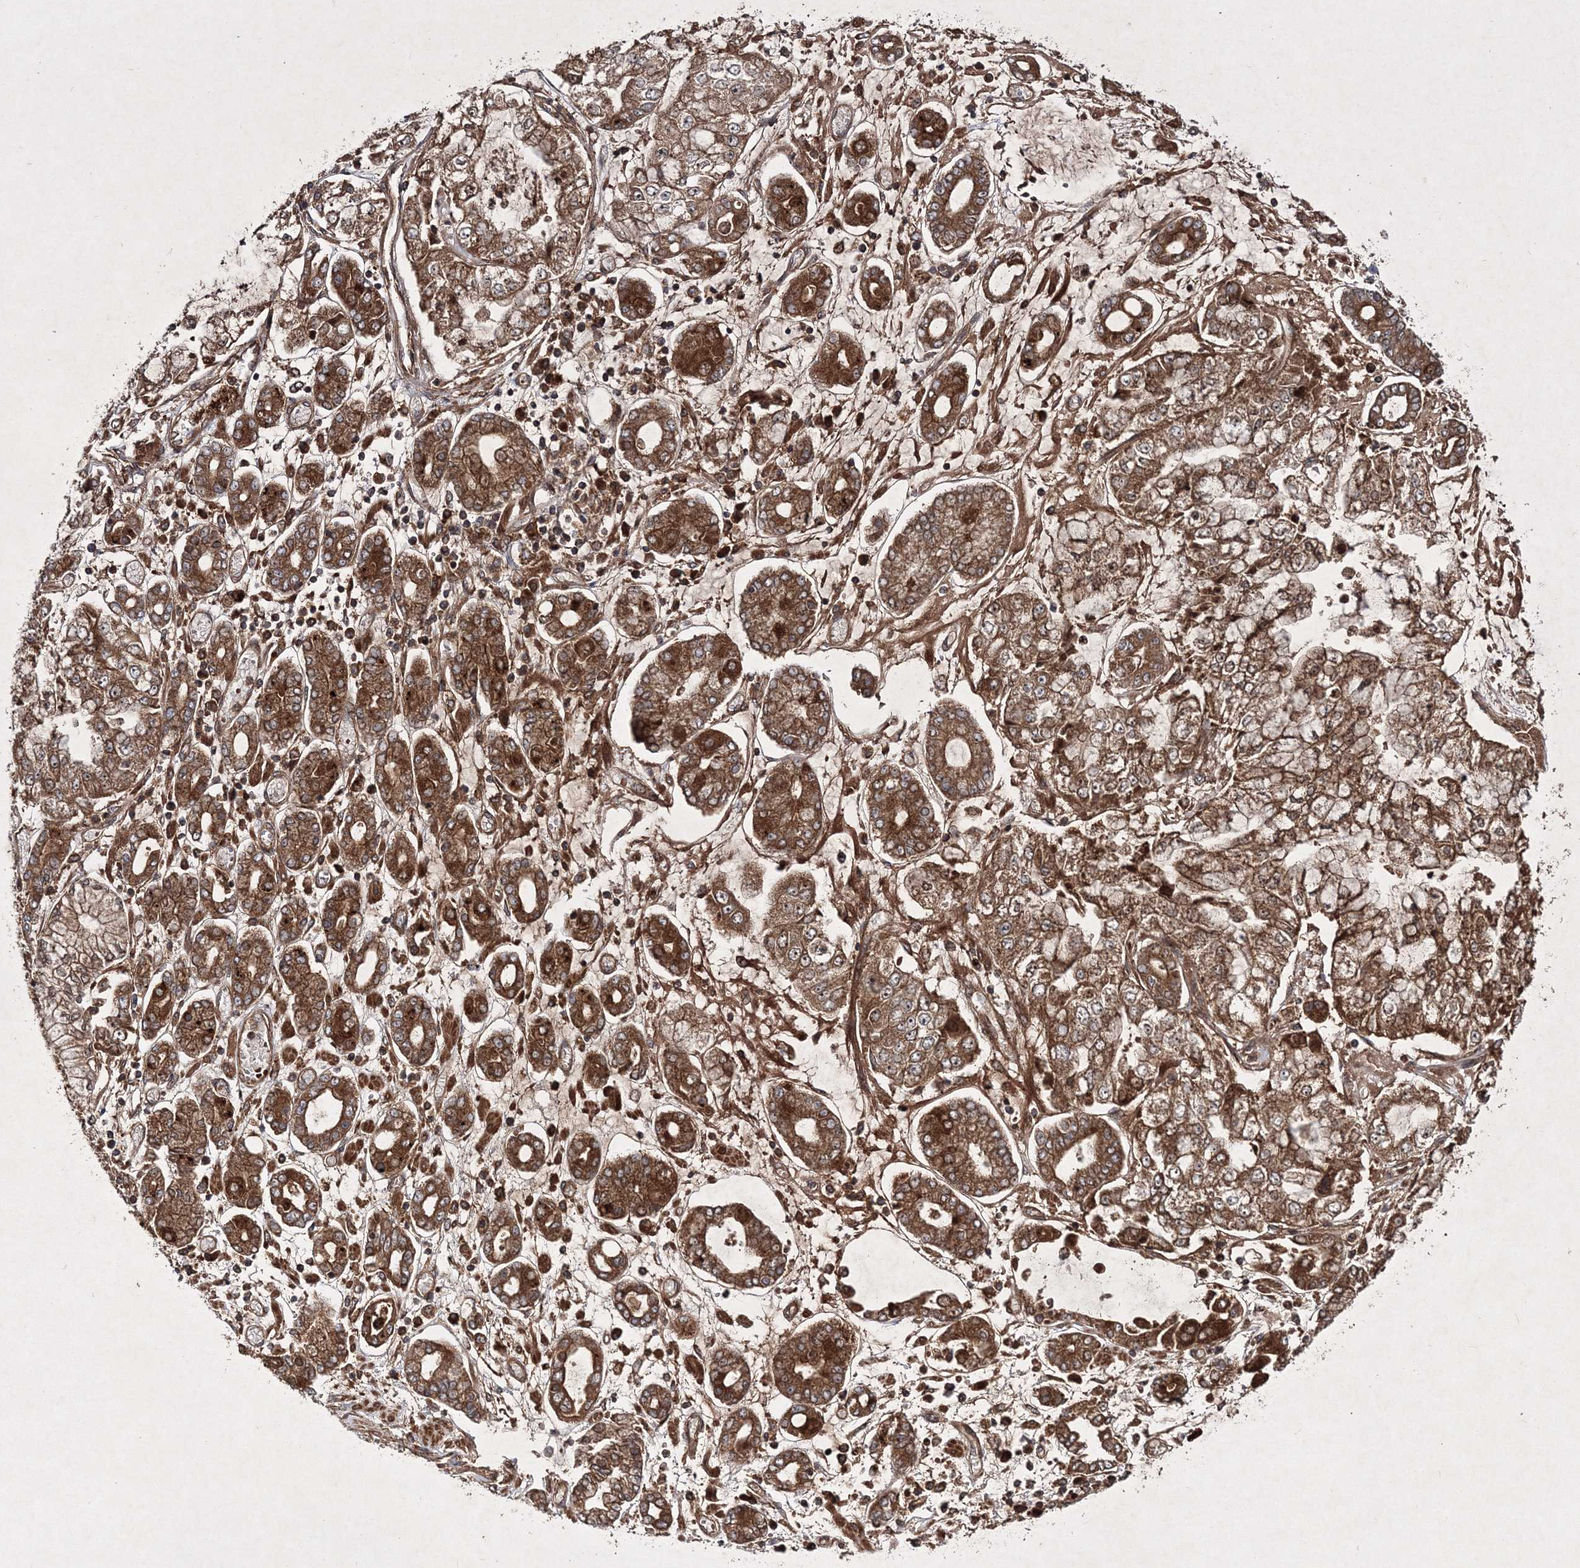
{"staining": {"intensity": "strong", "quantity": ">75%", "location": "cytoplasmic/membranous"}, "tissue": "stomach cancer", "cell_type": "Tumor cells", "image_type": "cancer", "snomed": [{"axis": "morphology", "description": "Adenocarcinoma, NOS"}, {"axis": "topography", "description": "Stomach"}], "caption": "Protein expression analysis of stomach cancer (adenocarcinoma) exhibits strong cytoplasmic/membranous expression in about >75% of tumor cells.", "gene": "DNAJC13", "patient": {"sex": "male", "age": 76}}